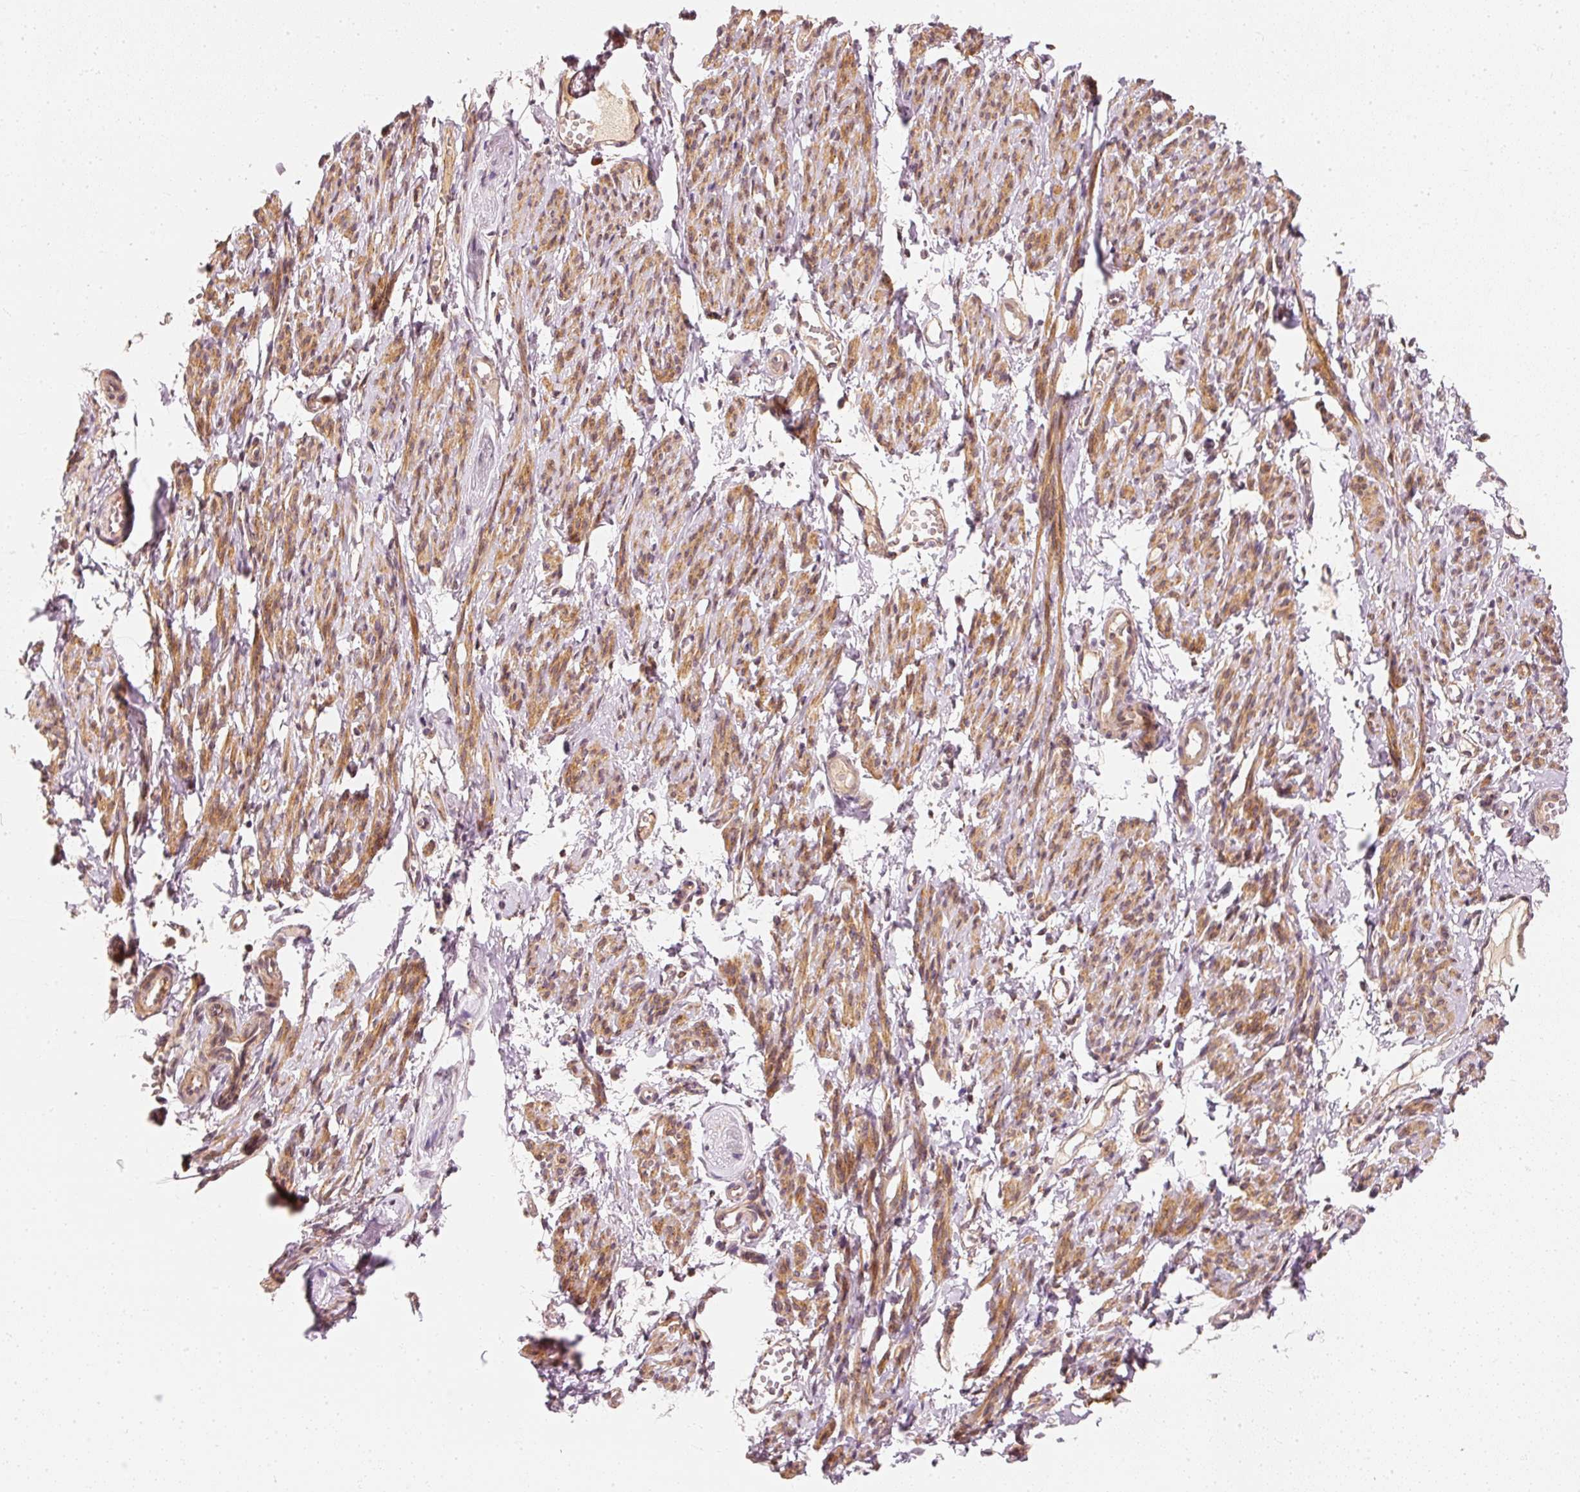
{"staining": {"intensity": "strong", "quantity": ">75%", "location": "cytoplasmic/membranous"}, "tissue": "smooth muscle", "cell_type": "Smooth muscle cells", "image_type": "normal", "snomed": [{"axis": "morphology", "description": "Normal tissue, NOS"}, {"axis": "topography", "description": "Smooth muscle"}], "caption": "Protein staining displays strong cytoplasmic/membranous positivity in approximately >75% of smooth muscle cells in benign smooth muscle.", "gene": "EEF1A1", "patient": {"sex": "female", "age": 65}}